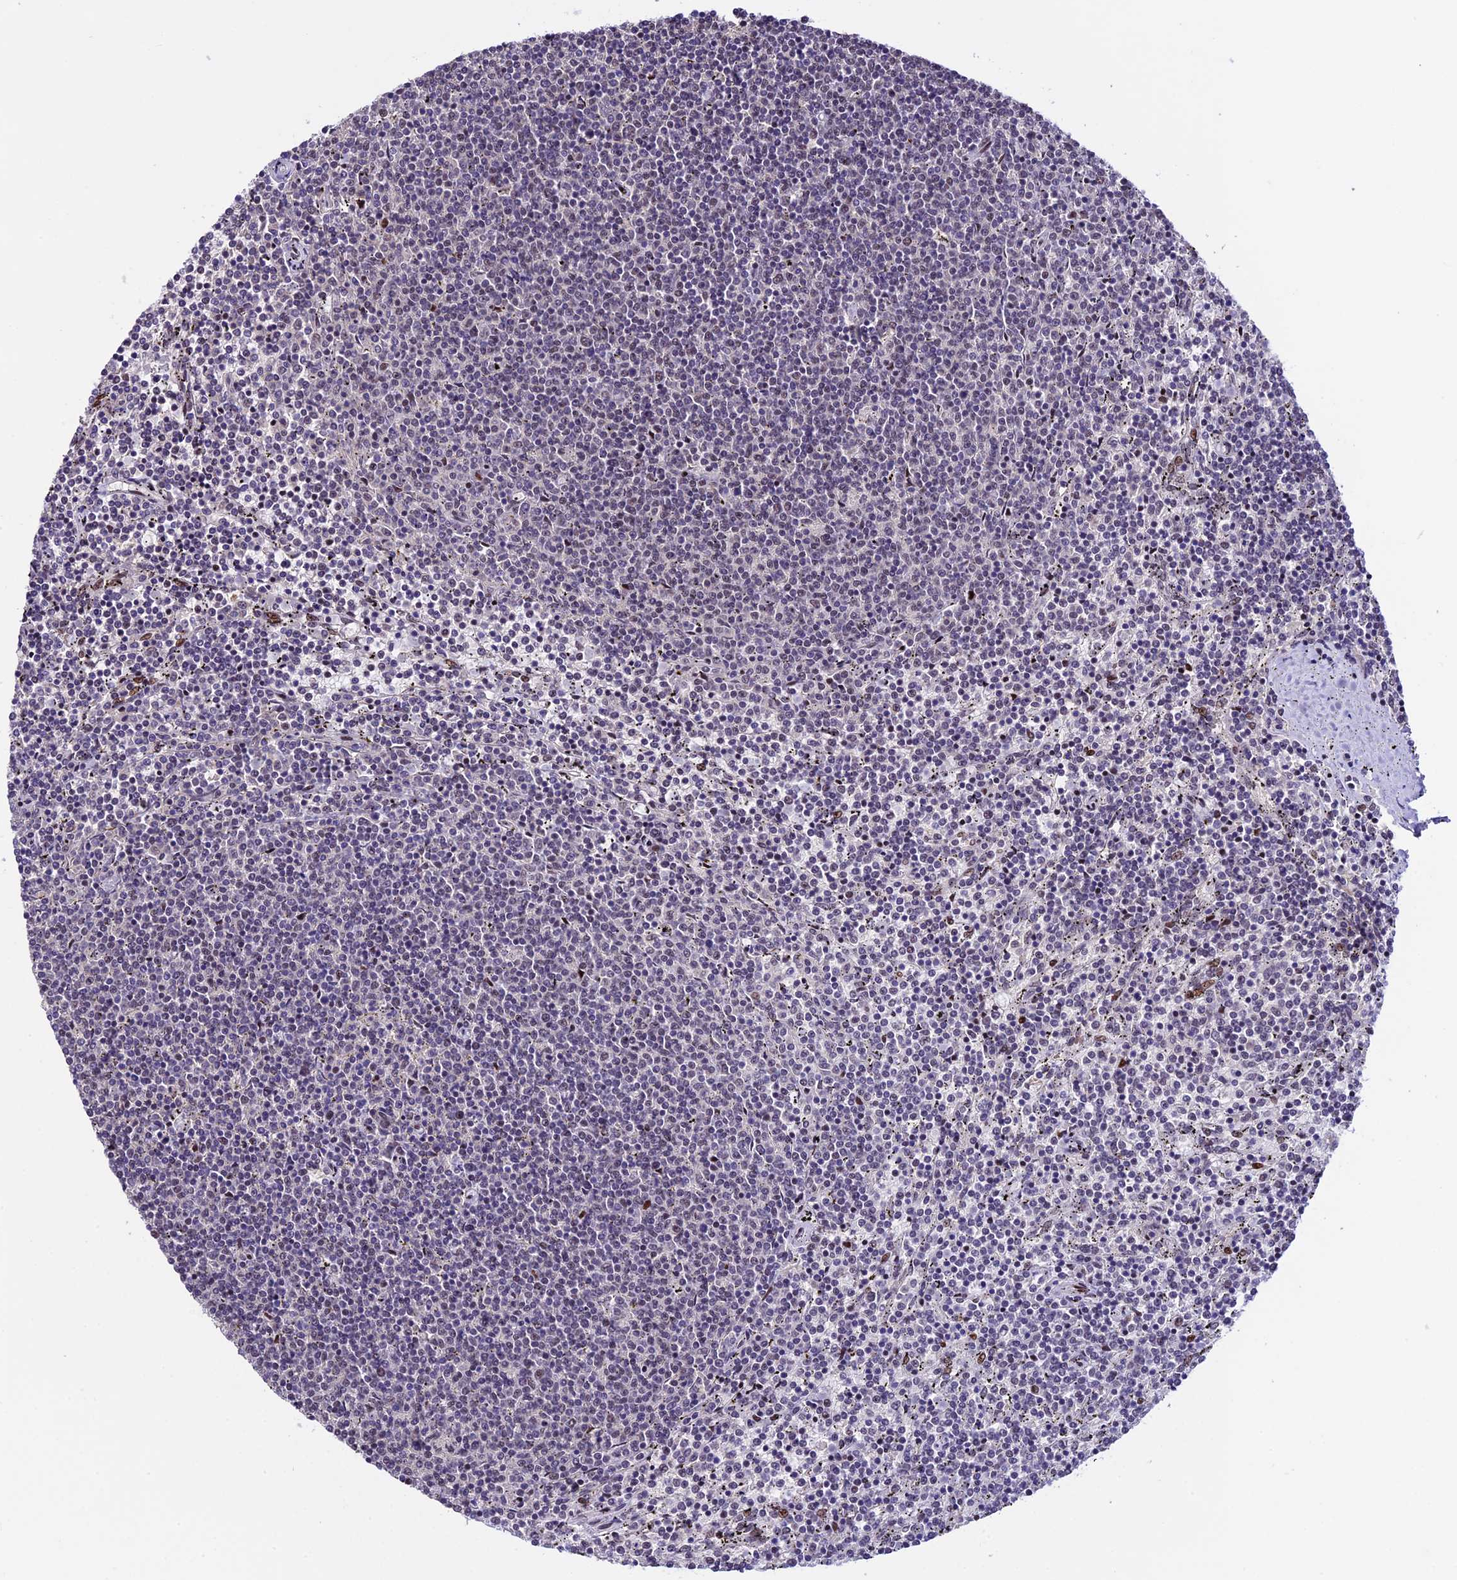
{"staining": {"intensity": "negative", "quantity": "none", "location": "none"}, "tissue": "lymphoma", "cell_type": "Tumor cells", "image_type": "cancer", "snomed": [{"axis": "morphology", "description": "Malignant lymphoma, non-Hodgkin's type, Low grade"}, {"axis": "topography", "description": "Spleen"}], "caption": "Lymphoma was stained to show a protein in brown. There is no significant positivity in tumor cells.", "gene": "TCP11L2", "patient": {"sex": "female", "age": 50}}